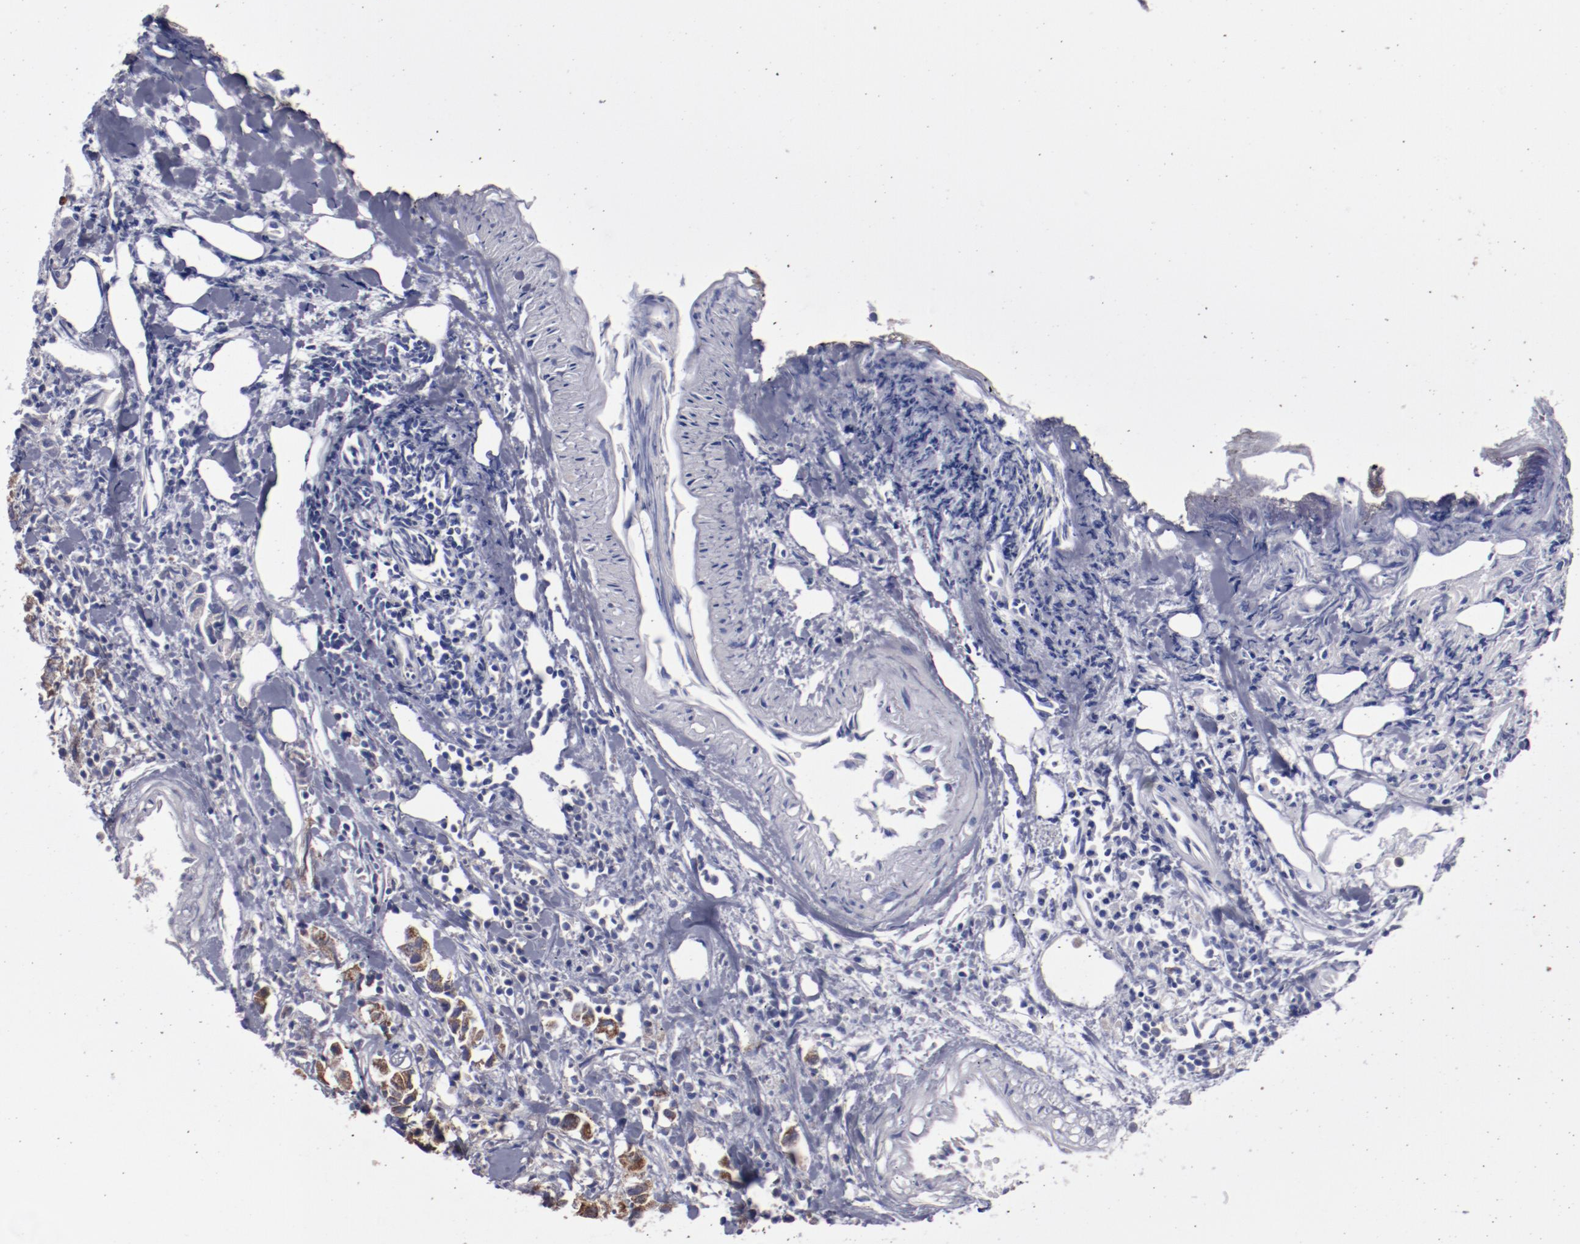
{"staining": {"intensity": "moderate", "quantity": ">75%", "location": "cytoplasmic/membranous"}, "tissue": "urothelial cancer", "cell_type": "Tumor cells", "image_type": "cancer", "snomed": [{"axis": "morphology", "description": "Urothelial carcinoma, High grade"}, {"axis": "topography", "description": "Urinary bladder"}], "caption": "DAB (3,3'-diaminobenzidine) immunohistochemical staining of urothelial carcinoma (high-grade) exhibits moderate cytoplasmic/membranous protein staining in about >75% of tumor cells. Ihc stains the protein in brown and the nuclei are stained blue.", "gene": "FGR", "patient": {"sex": "female", "age": 75}}